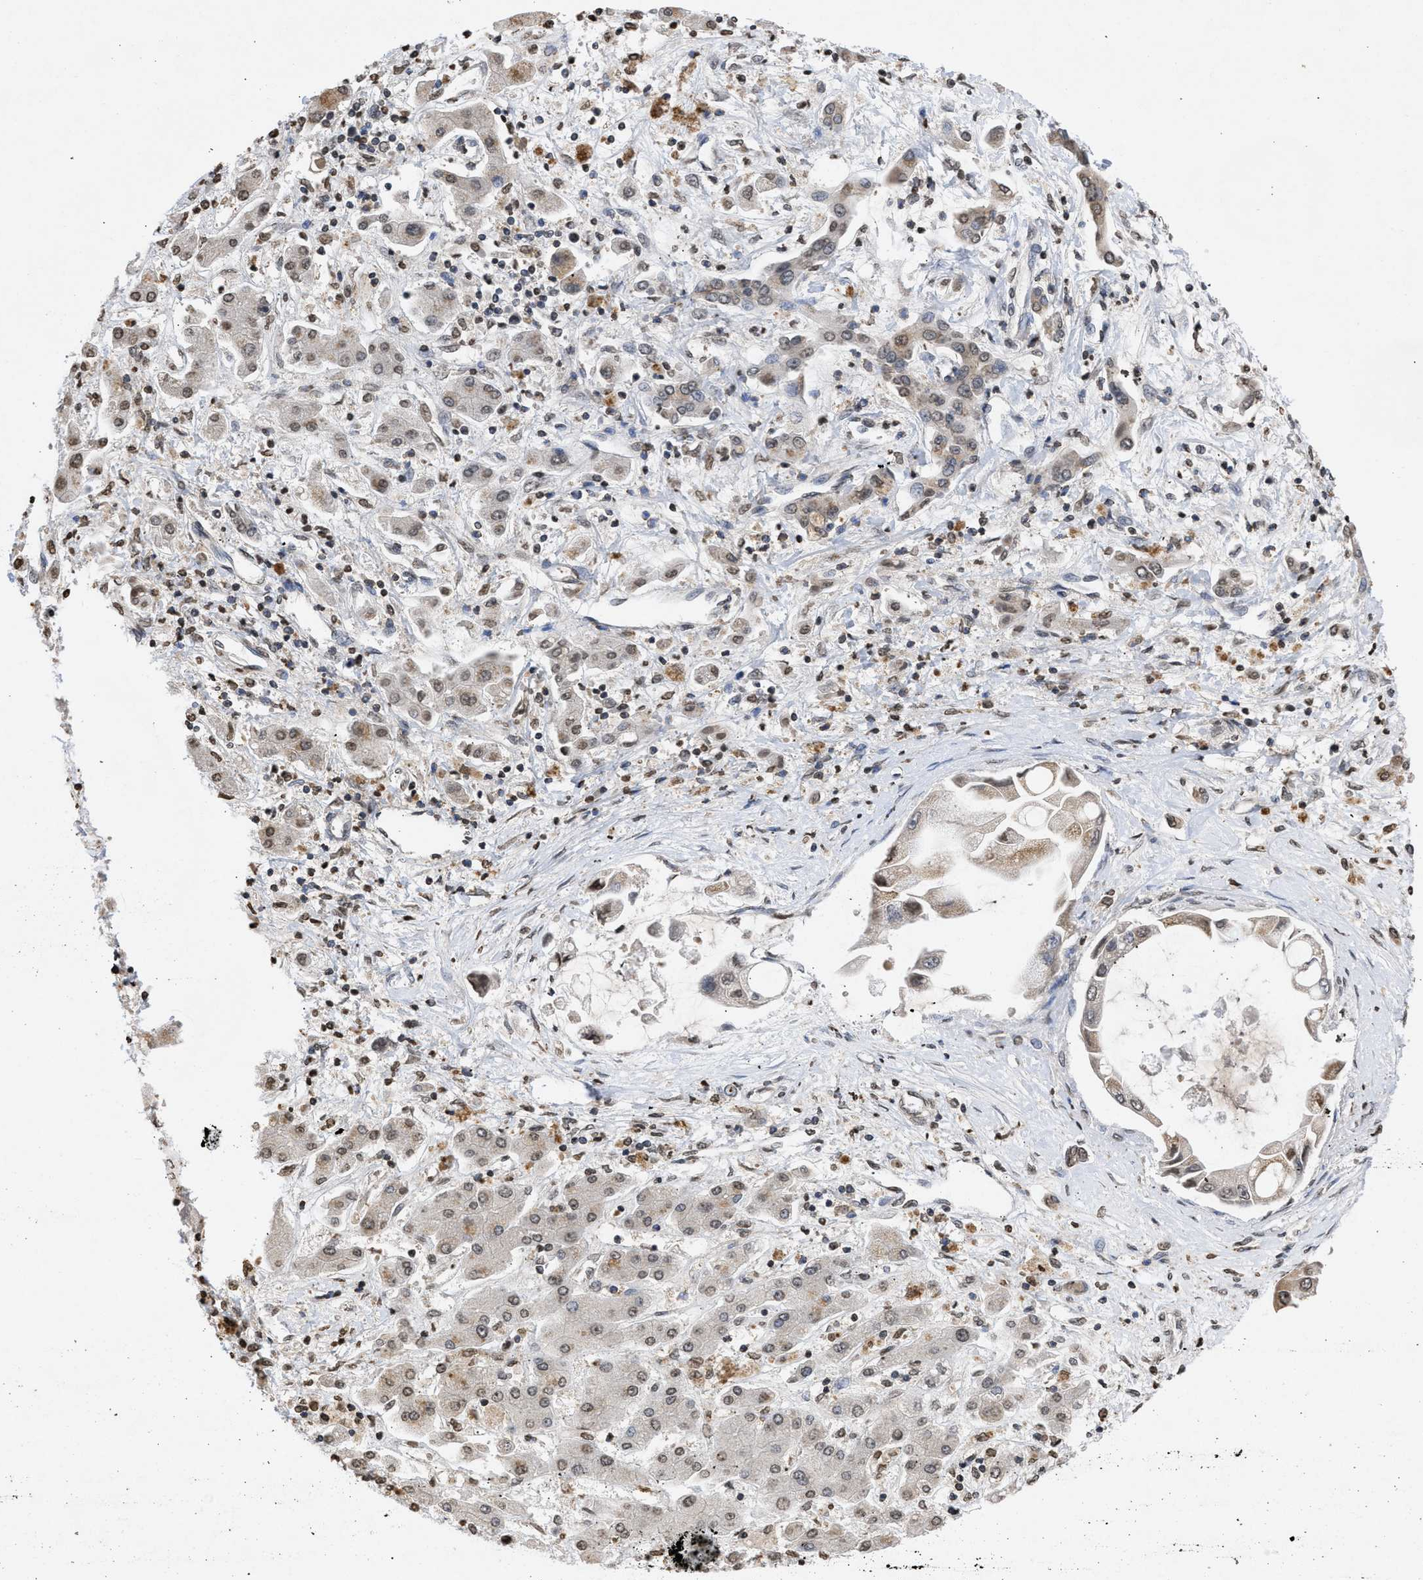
{"staining": {"intensity": "weak", "quantity": ">75%", "location": "cytoplasmic/membranous,nuclear"}, "tissue": "liver cancer", "cell_type": "Tumor cells", "image_type": "cancer", "snomed": [{"axis": "morphology", "description": "Cholangiocarcinoma"}, {"axis": "topography", "description": "Liver"}], "caption": "Human liver cholangiocarcinoma stained with a brown dye demonstrates weak cytoplasmic/membranous and nuclear positive staining in approximately >75% of tumor cells.", "gene": "NUP35", "patient": {"sex": "male", "age": 50}}